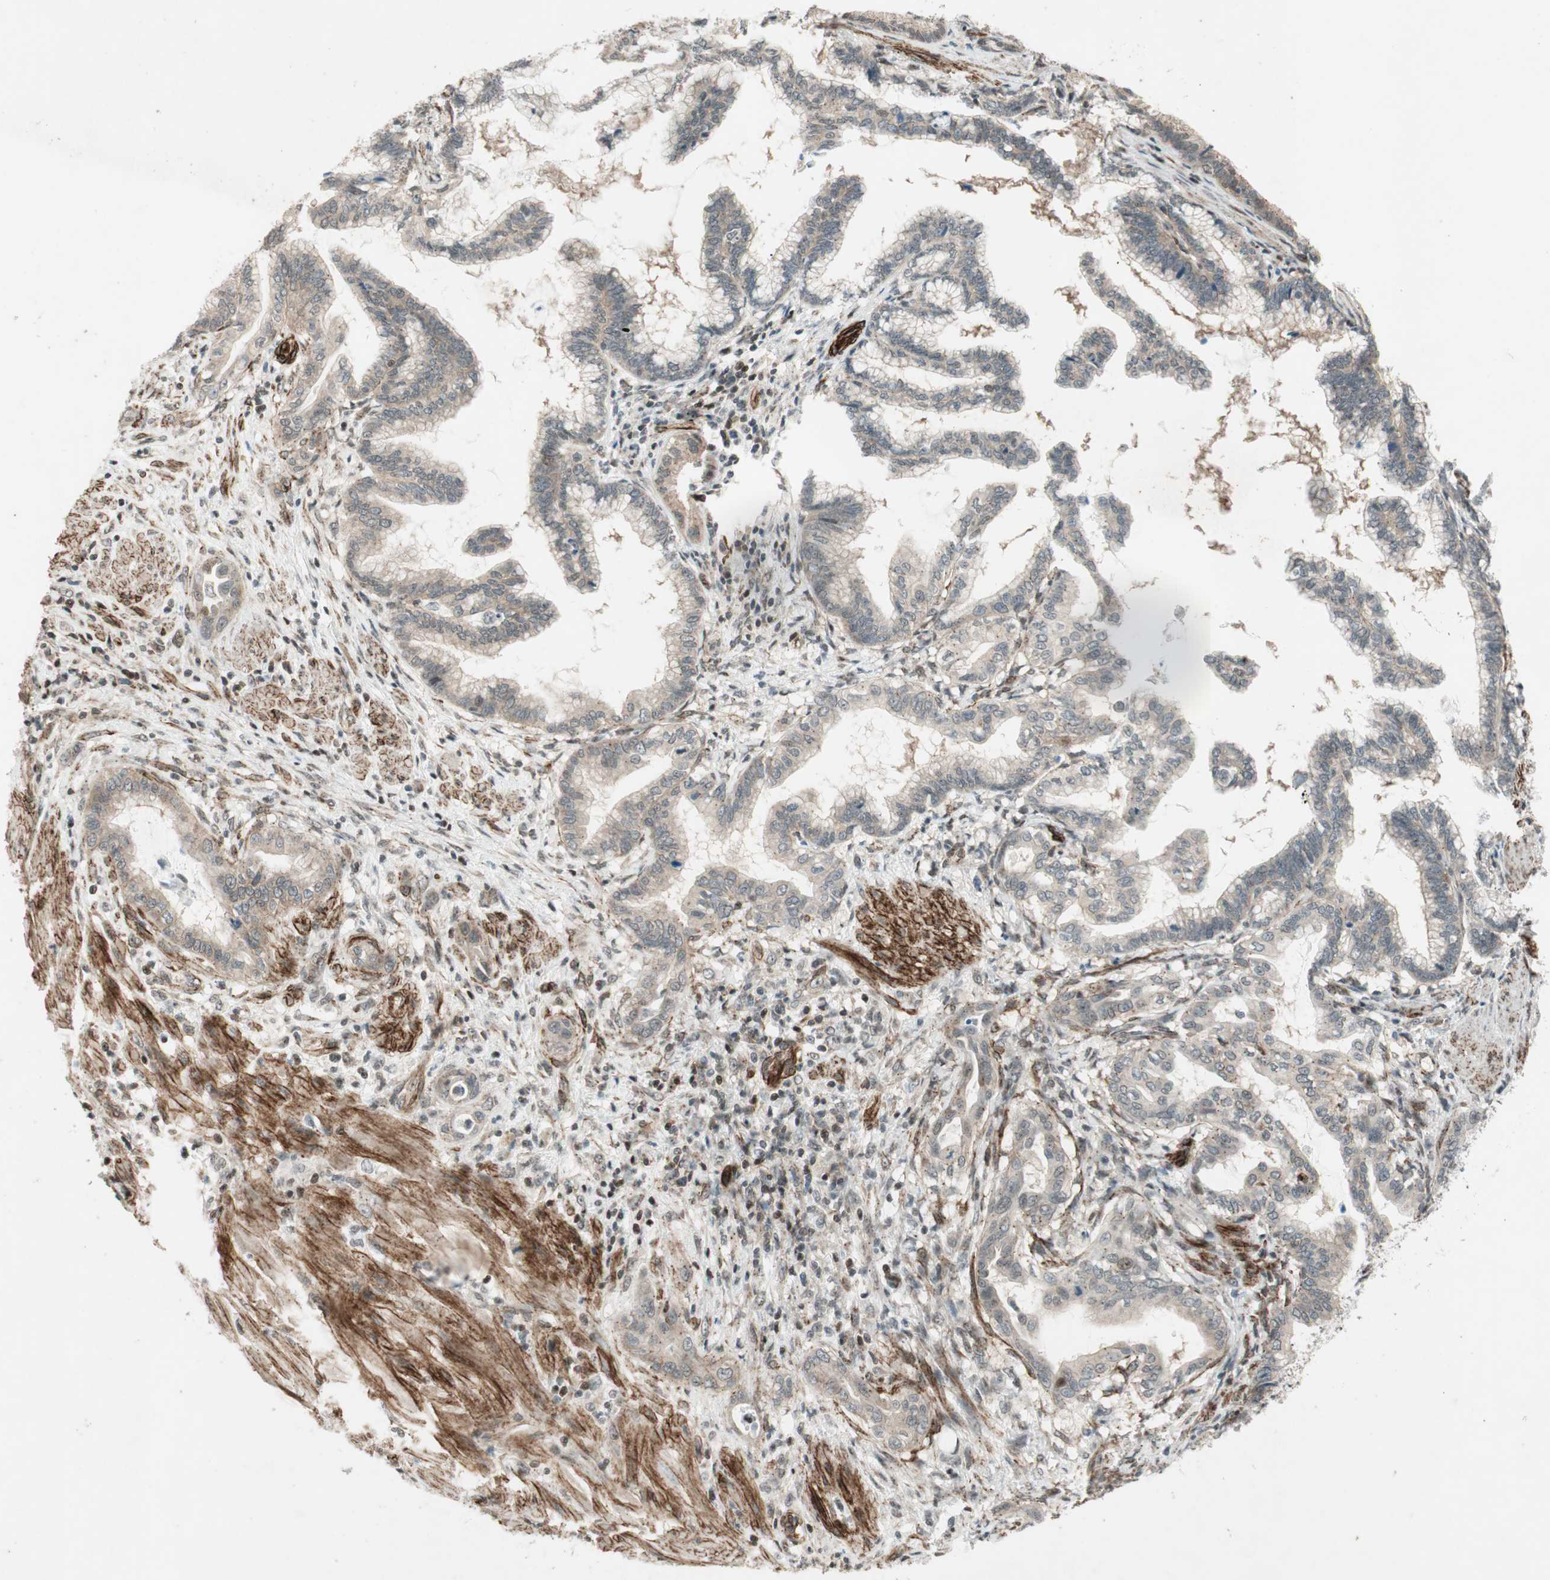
{"staining": {"intensity": "negative", "quantity": "none", "location": "none"}, "tissue": "pancreatic cancer", "cell_type": "Tumor cells", "image_type": "cancer", "snomed": [{"axis": "morphology", "description": "Adenocarcinoma, NOS"}, {"axis": "topography", "description": "Pancreas"}], "caption": "A high-resolution photomicrograph shows immunohistochemistry (IHC) staining of pancreatic cancer (adenocarcinoma), which shows no significant expression in tumor cells.", "gene": "CDK19", "patient": {"sex": "female", "age": 64}}